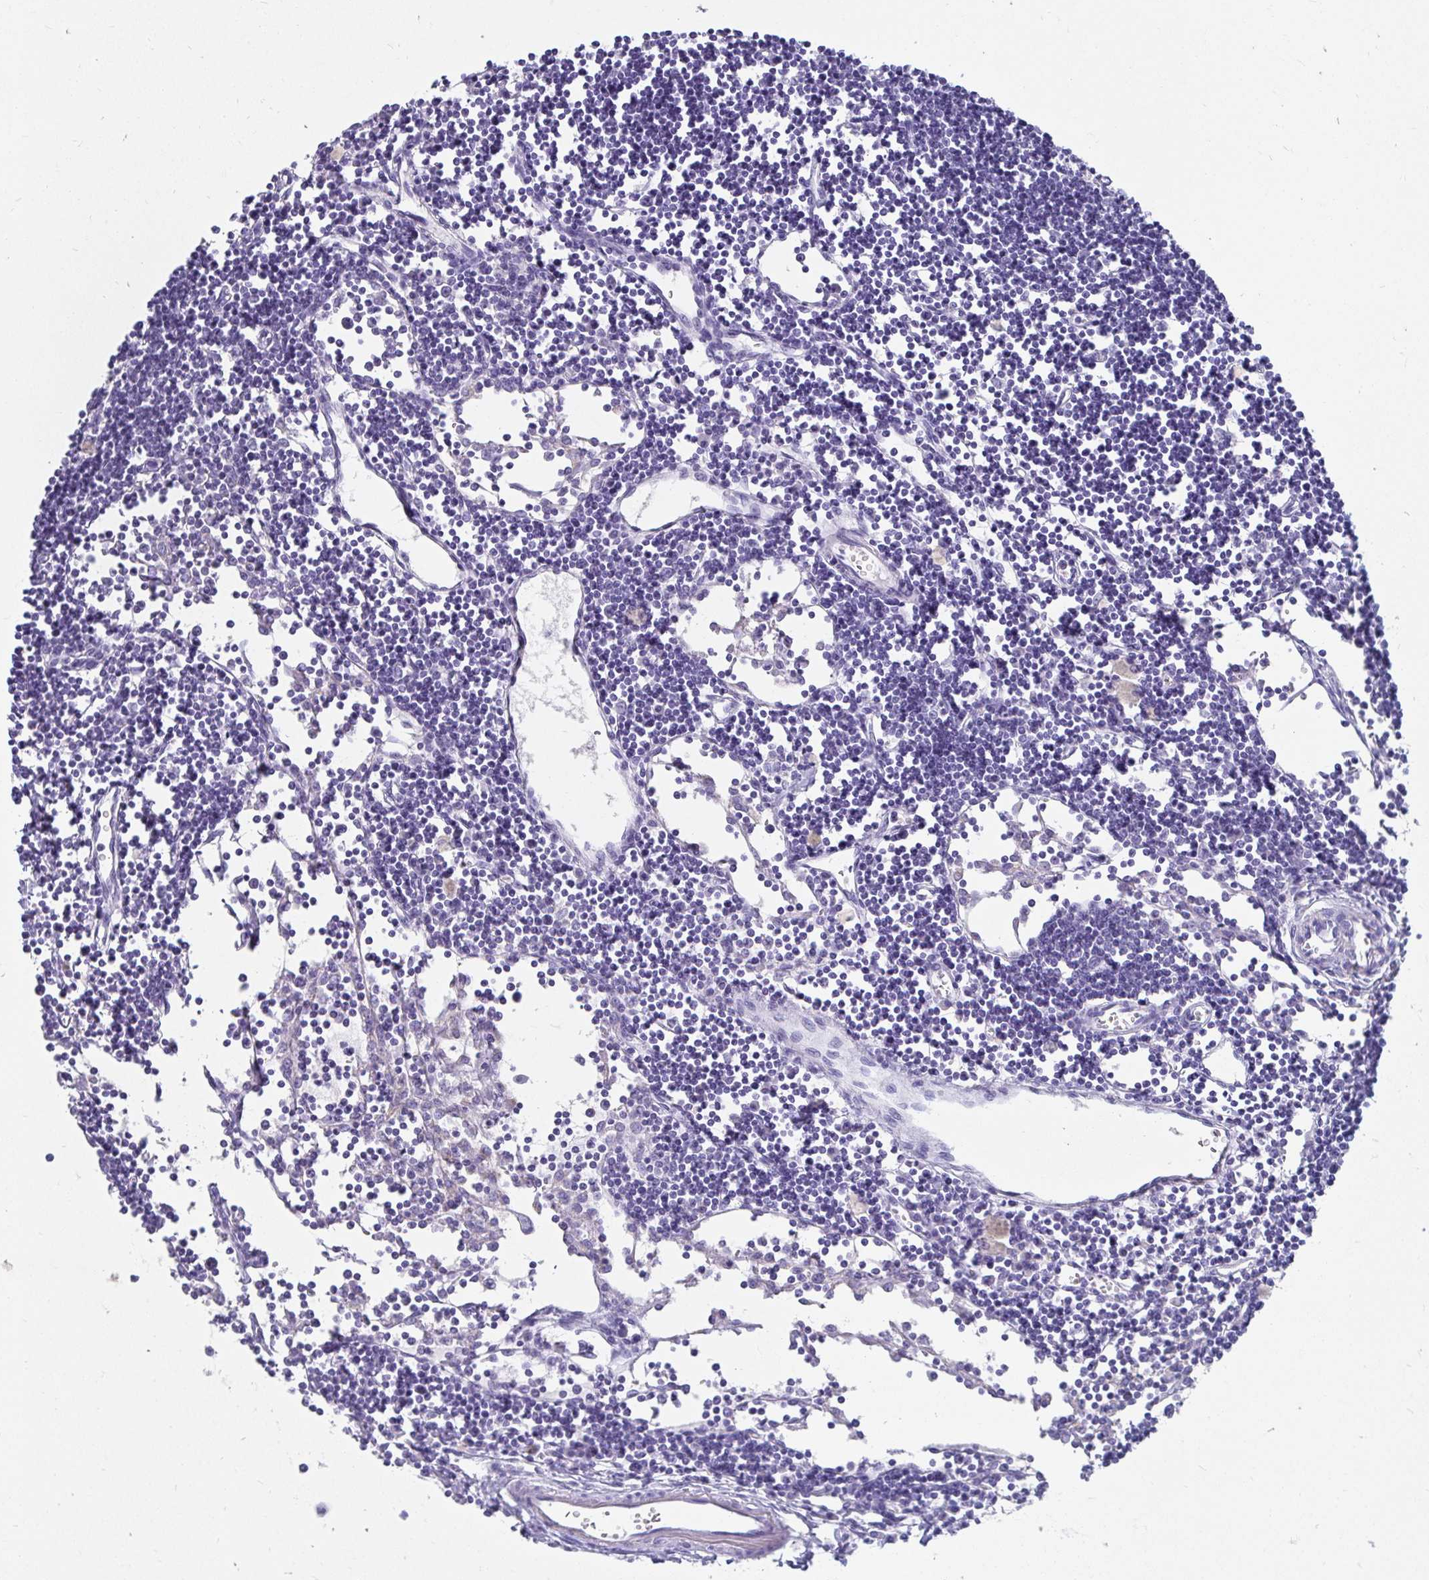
{"staining": {"intensity": "negative", "quantity": "none", "location": "none"}, "tissue": "lymph node", "cell_type": "Germinal center cells", "image_type": "normal", "snomed": [{"axis": "morphology", "description": "Normal tissue, NOS"}, {"axis": "topography", "description": "Lymph node"}], "caption": "A high-resolution photomicrograph shows immunohistochemistry (IHC) staining of unremarkable lymph node, which demonstrates no significant staining in germinal center cells.", "gene": "ZPBP2", "patient": {"sex": "female", "age": 65}}